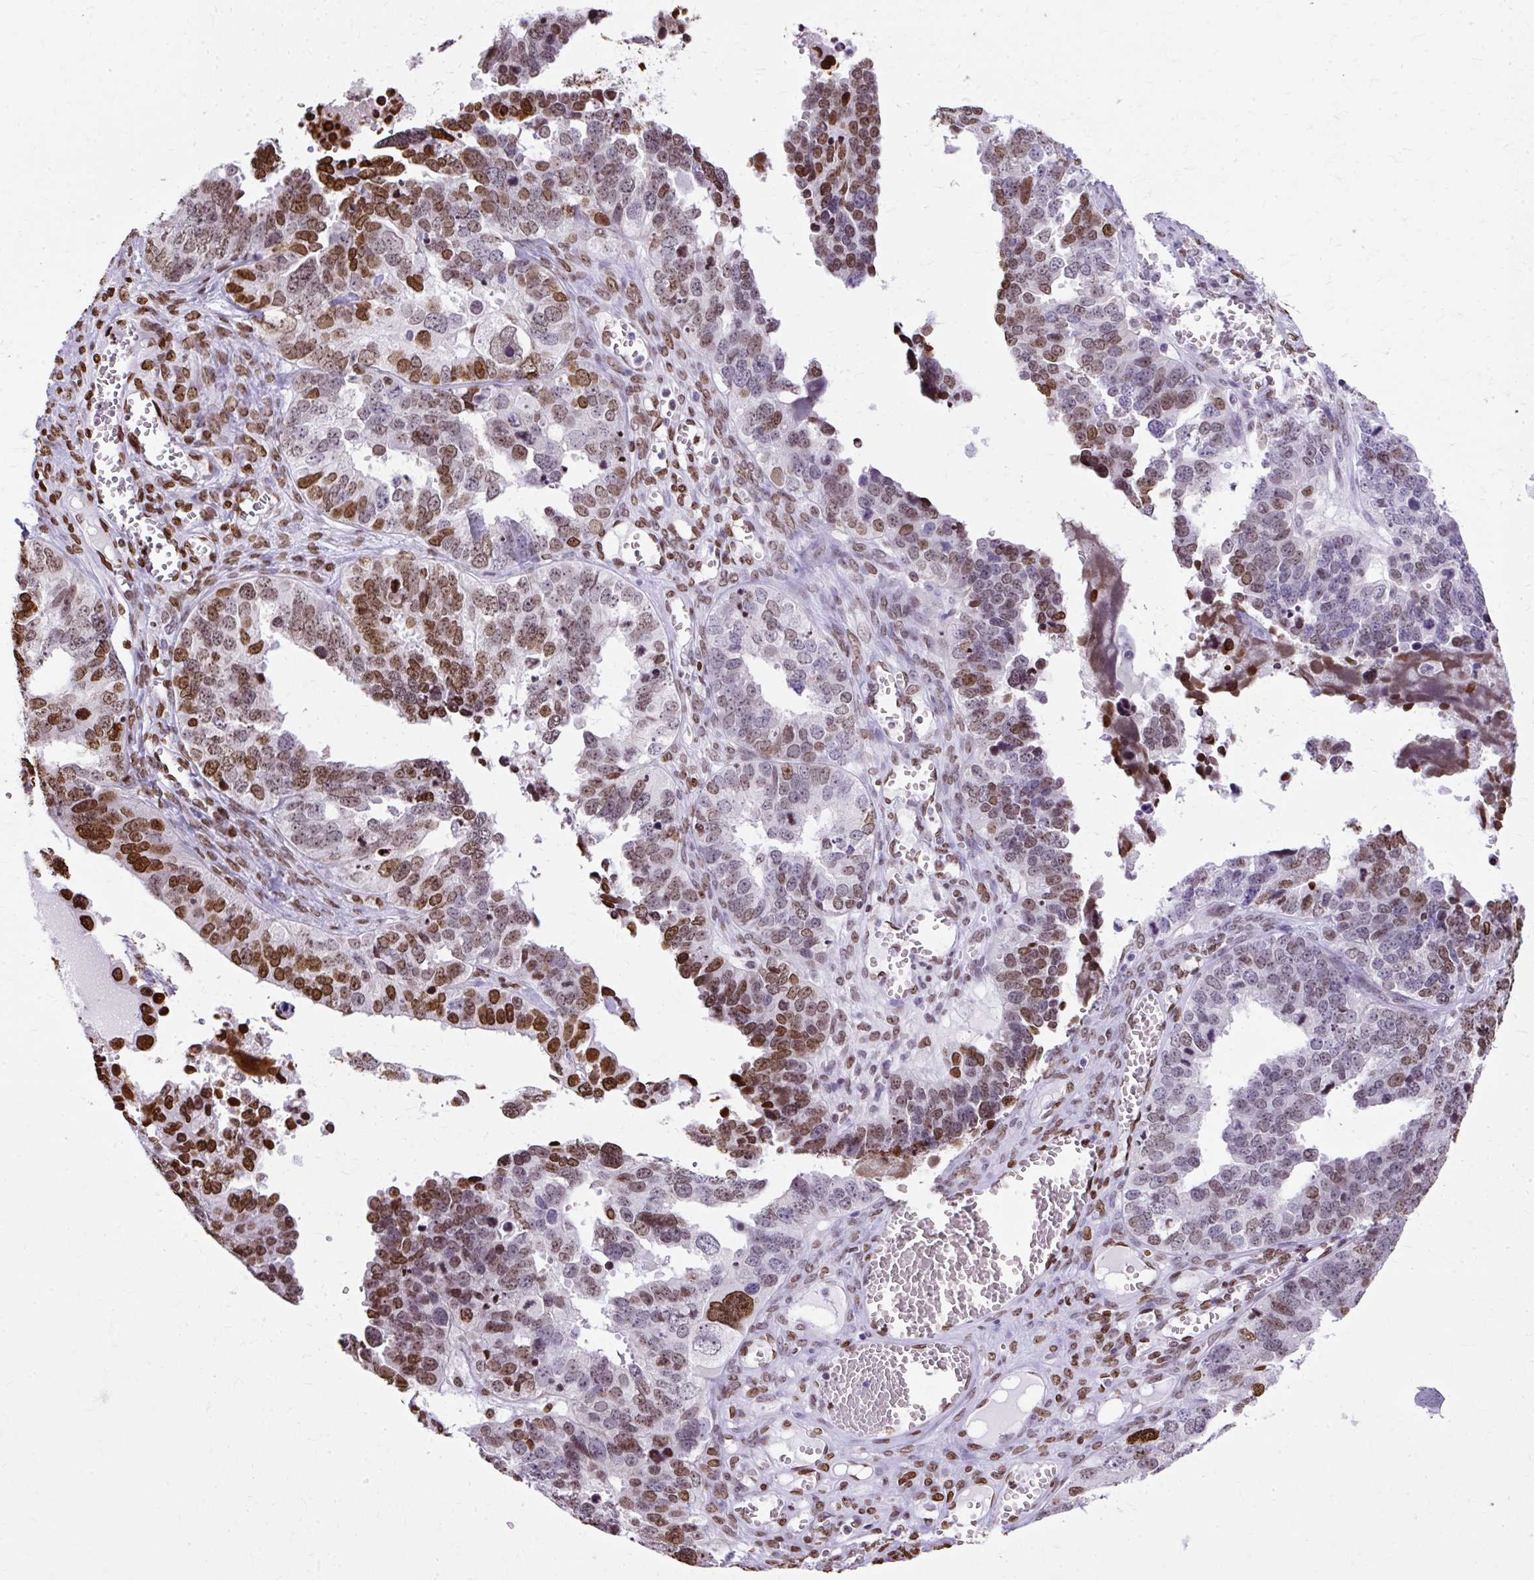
{"staining": {"intensity": "moderate", "quantity": "25%-75%", "location": "nuclear"}, "tissue": "ovarian cancer", "cell_type": "Tumor cells", "image_type": "cancer", "snomed": [{"axis": "morphology", "description": "Cystadenocarcinoma, serous, NOS"}, {"axis": "topography", "description": "Ovary"}], "caption": "Immunohistochemistry staining of serous cystadenocarcinoma (ovarian), which reveals medium levels of moderate nuclear expression in approximately 25%-75% of tumor cells indicating moderate nuclear protein staining. The staining was performed using DAB (3,3'-diaminobenzidine) (brown) for protein detection and nuclei were counterstained in hematoxylin (blue).", "gene": "TMEM184C", "patient": {"sex": "female", "age": 64}}